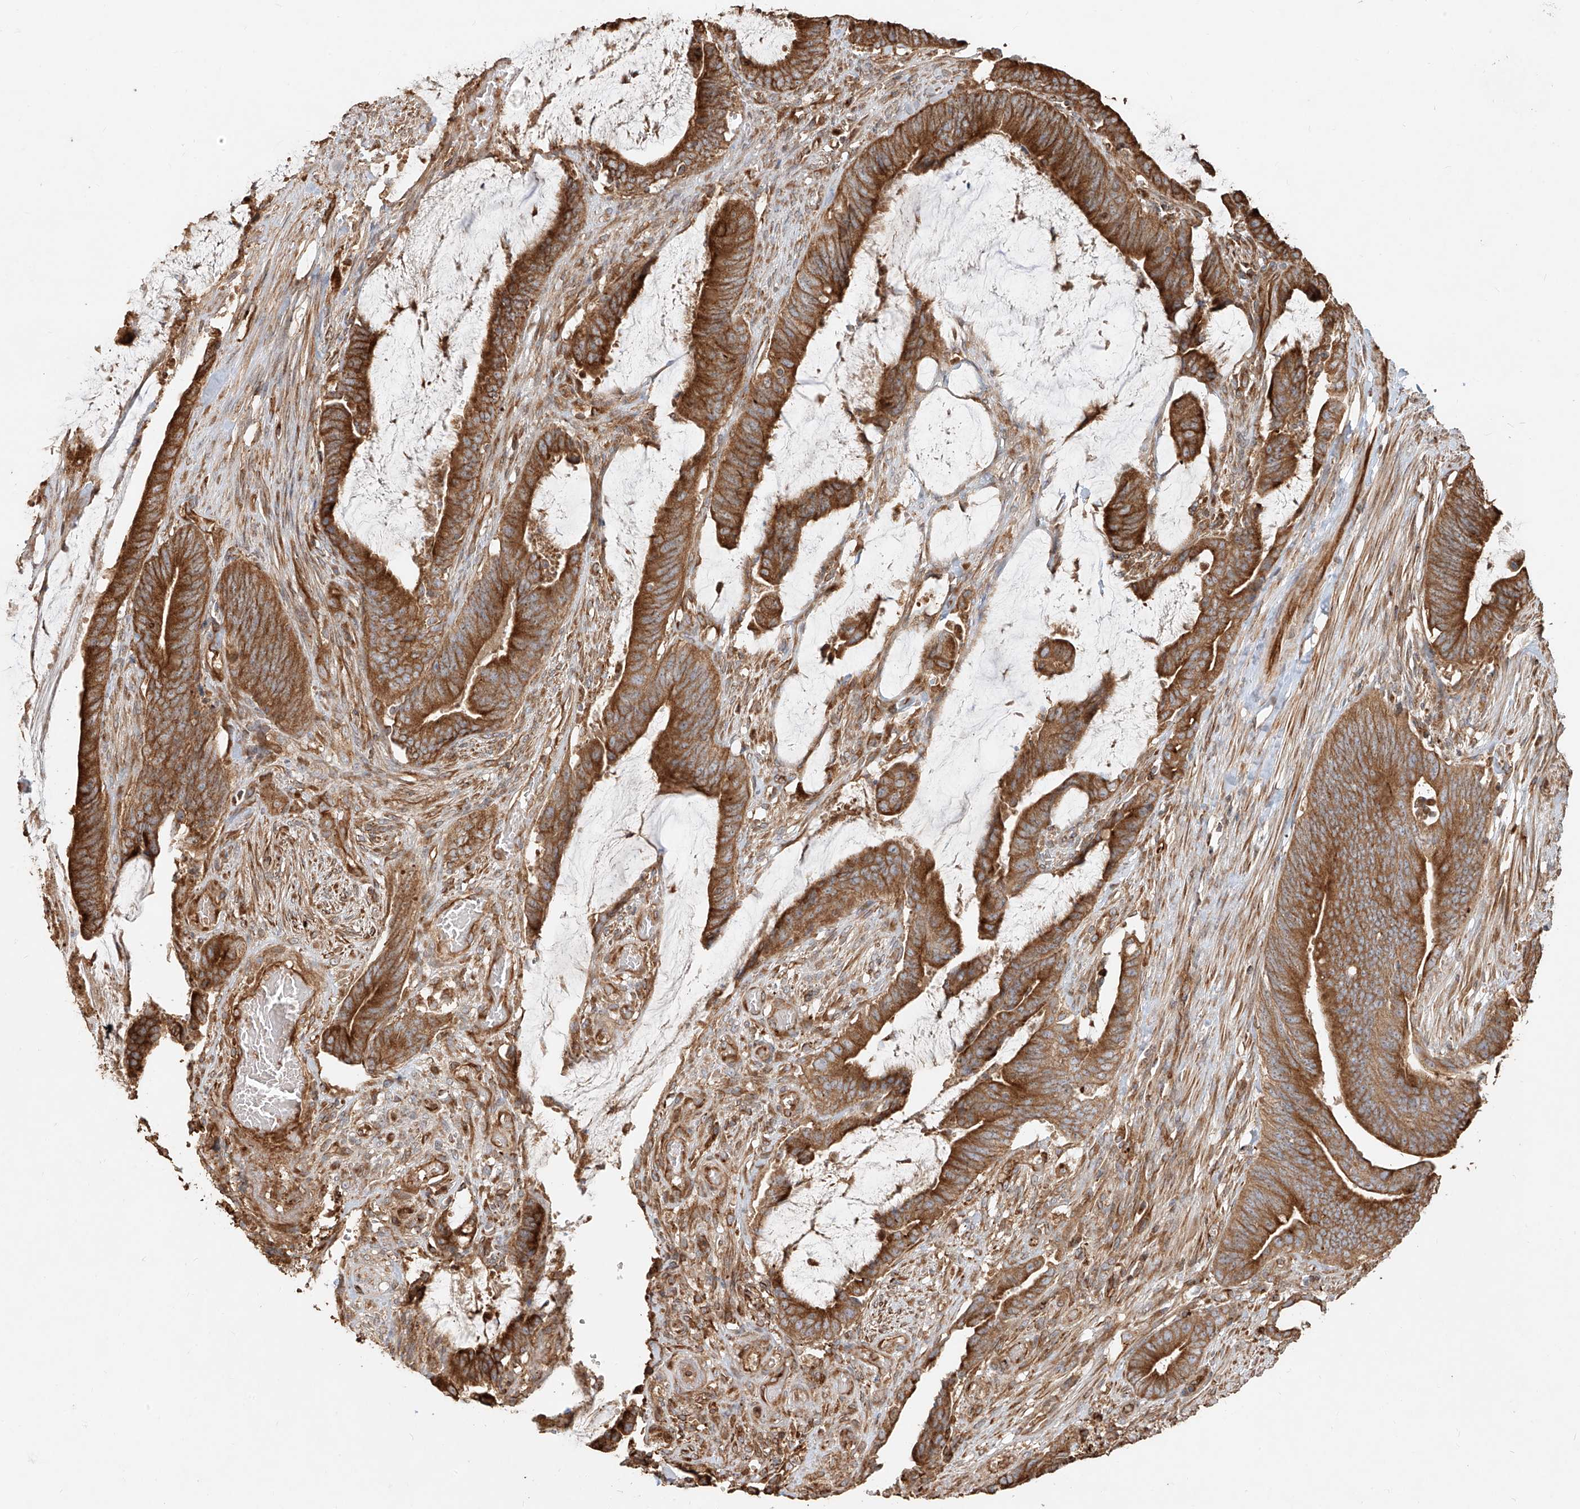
{"staining": {"intensity": "moderate", "quantity": ">75%", "location": "cytoplasmic/membranous"}, "tissue": "colorectal cancer", "cell_type": "Tumor cells", "image_type": "cancer", "snomed": [{"axis": "morphology", "description": "Adenocarcinoma, NOS"}, {"axis": "topography", "description": "Rectum"}], "caption": "Human adenocarcinoma (colorectal) stained with a protein marker reveals moderate staining in tumor cells.", "gene": "EFNB1", "patient": {"sex": "female", "age": 66}}